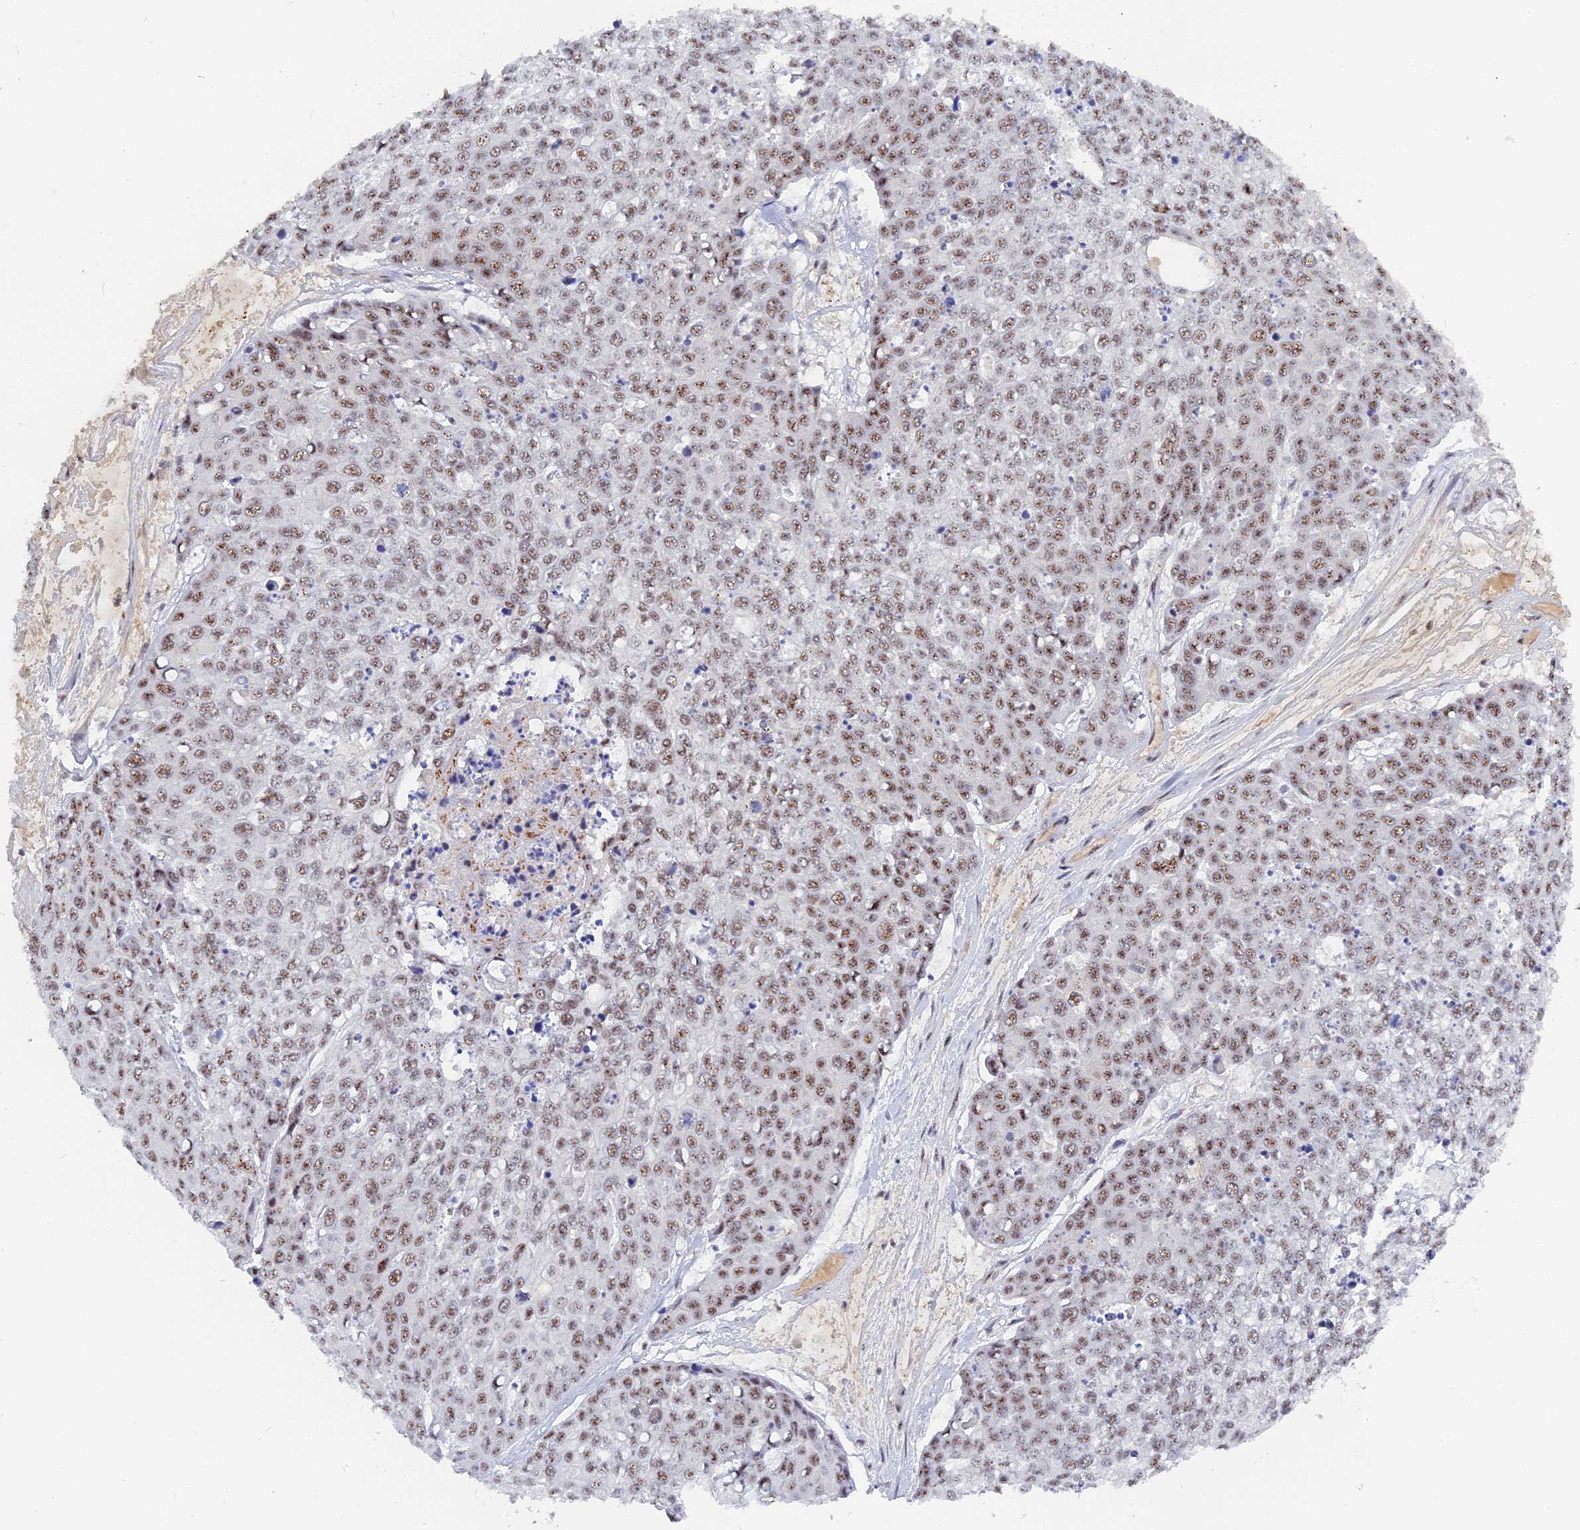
{"staining": {"intensity": "moderate", "quantity": ">75%", "location": "nuclear"}, "tissue": "skin cancer", "cell_type": "Tumor cells", "image_type": "cancer", "snomed": [{"axis": "morphology", "description": "Squamous cell carcinoma, NOS"}, {"axis": "topography", "description": "Skin"}], "caption": "There is medium levels of moderate nuclear positivity in tumor cells of skin cancer (squamous cell carcinoma), as demonstrated by immunohistochemical staining (brown color).", "gene": "TAB1", "patient": {"sex": "female", "age": 44}}